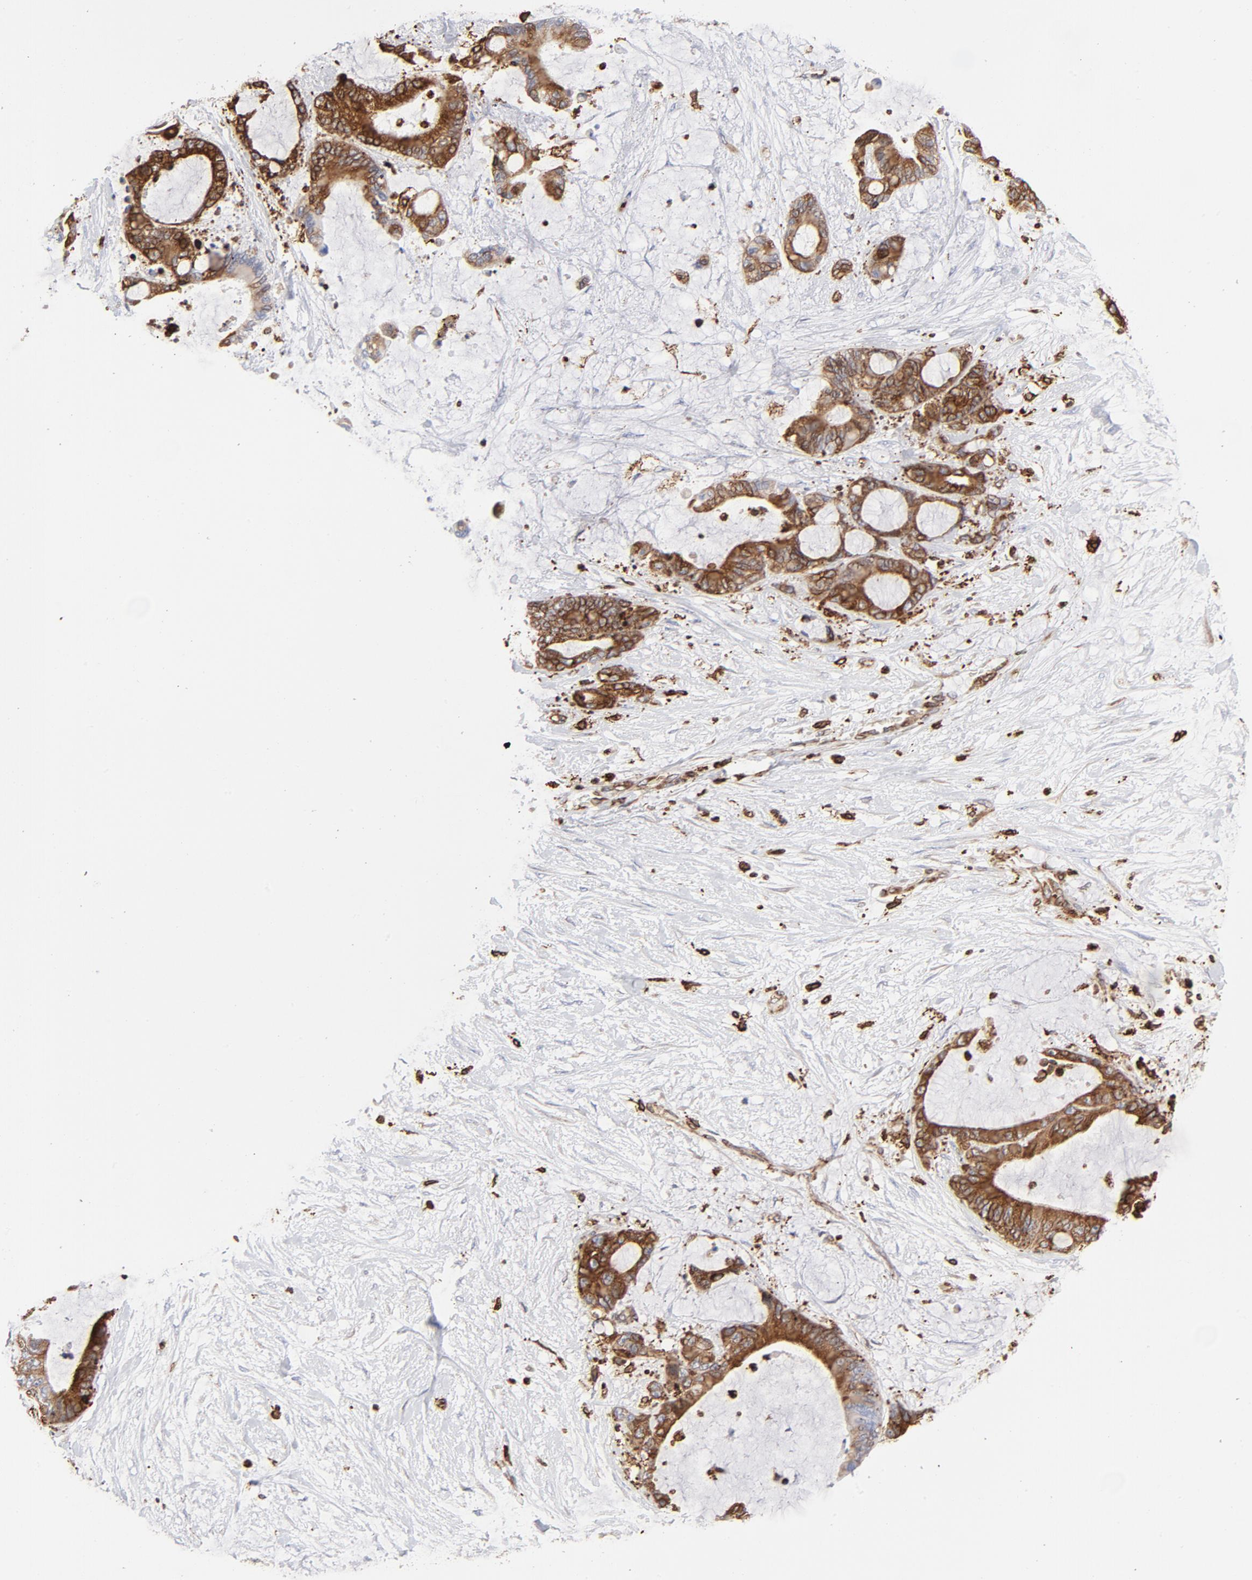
{"staining": {"intensity": "strong", "quantity": ">75%", "location": "cytoplasmic/membranous"}, "tissue": "liver cancer", "cell_type": "Tumor cells", "image_type": "cancer", "snomed": [{"axis": "morphology", "description": "Cholangiocarcinoma"}, {"axis": "topography", "description": "Liver"}], "caption": "Immunohistochemistry (IHC) image of liver cancer (cholangiocarcinoma) stained for a protein (brown), which reveals high levels of strong cytoplasmic/membranous positivity in about >75% of tumor cells.", "gene": "CANX", "patient": {"sex": "female", "age": 73}}